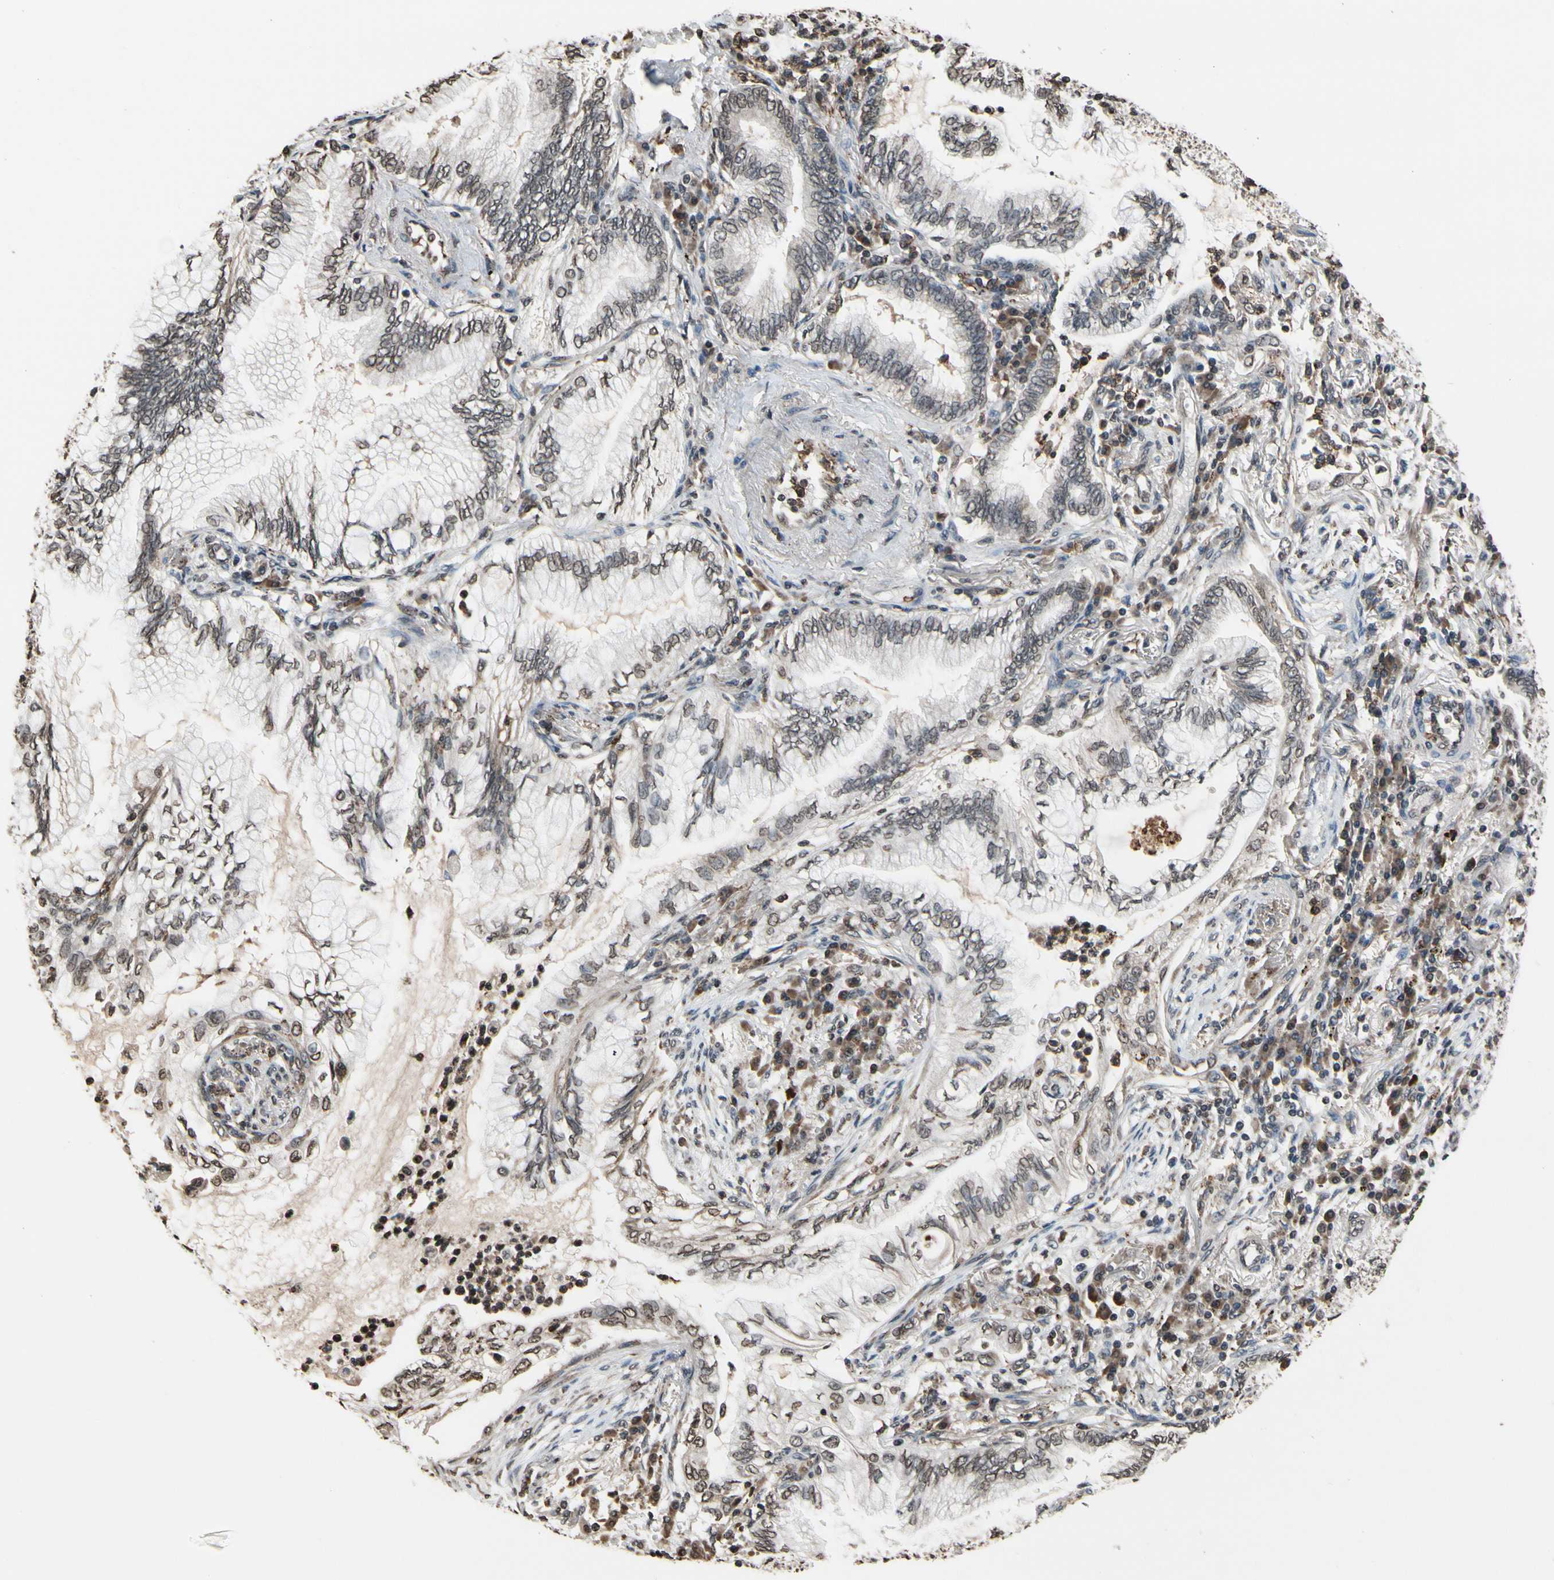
{"staining": {"intensity": "negative", "quantity": "none", "location": "none"}, "tissue": "lung cancer", "cell_type": "Tumor cells", "image_type": "cancer", "snomed": [{"axis": "morphology", "description": "Normal tissue, NOS"}, {"axis": "morphology", "description": "Adenocarcinoma, NOS"}, {"axis": "topography", "description": "Bronchus"}, {"axis": "topography", "description": "Lung"}], "caption": "The image demonstrates no significant expression in tumor cells of lung cancer (adenocarcinoma).", "gene": "HIPK2", "patient": {"sex": "female", "age": 70}}